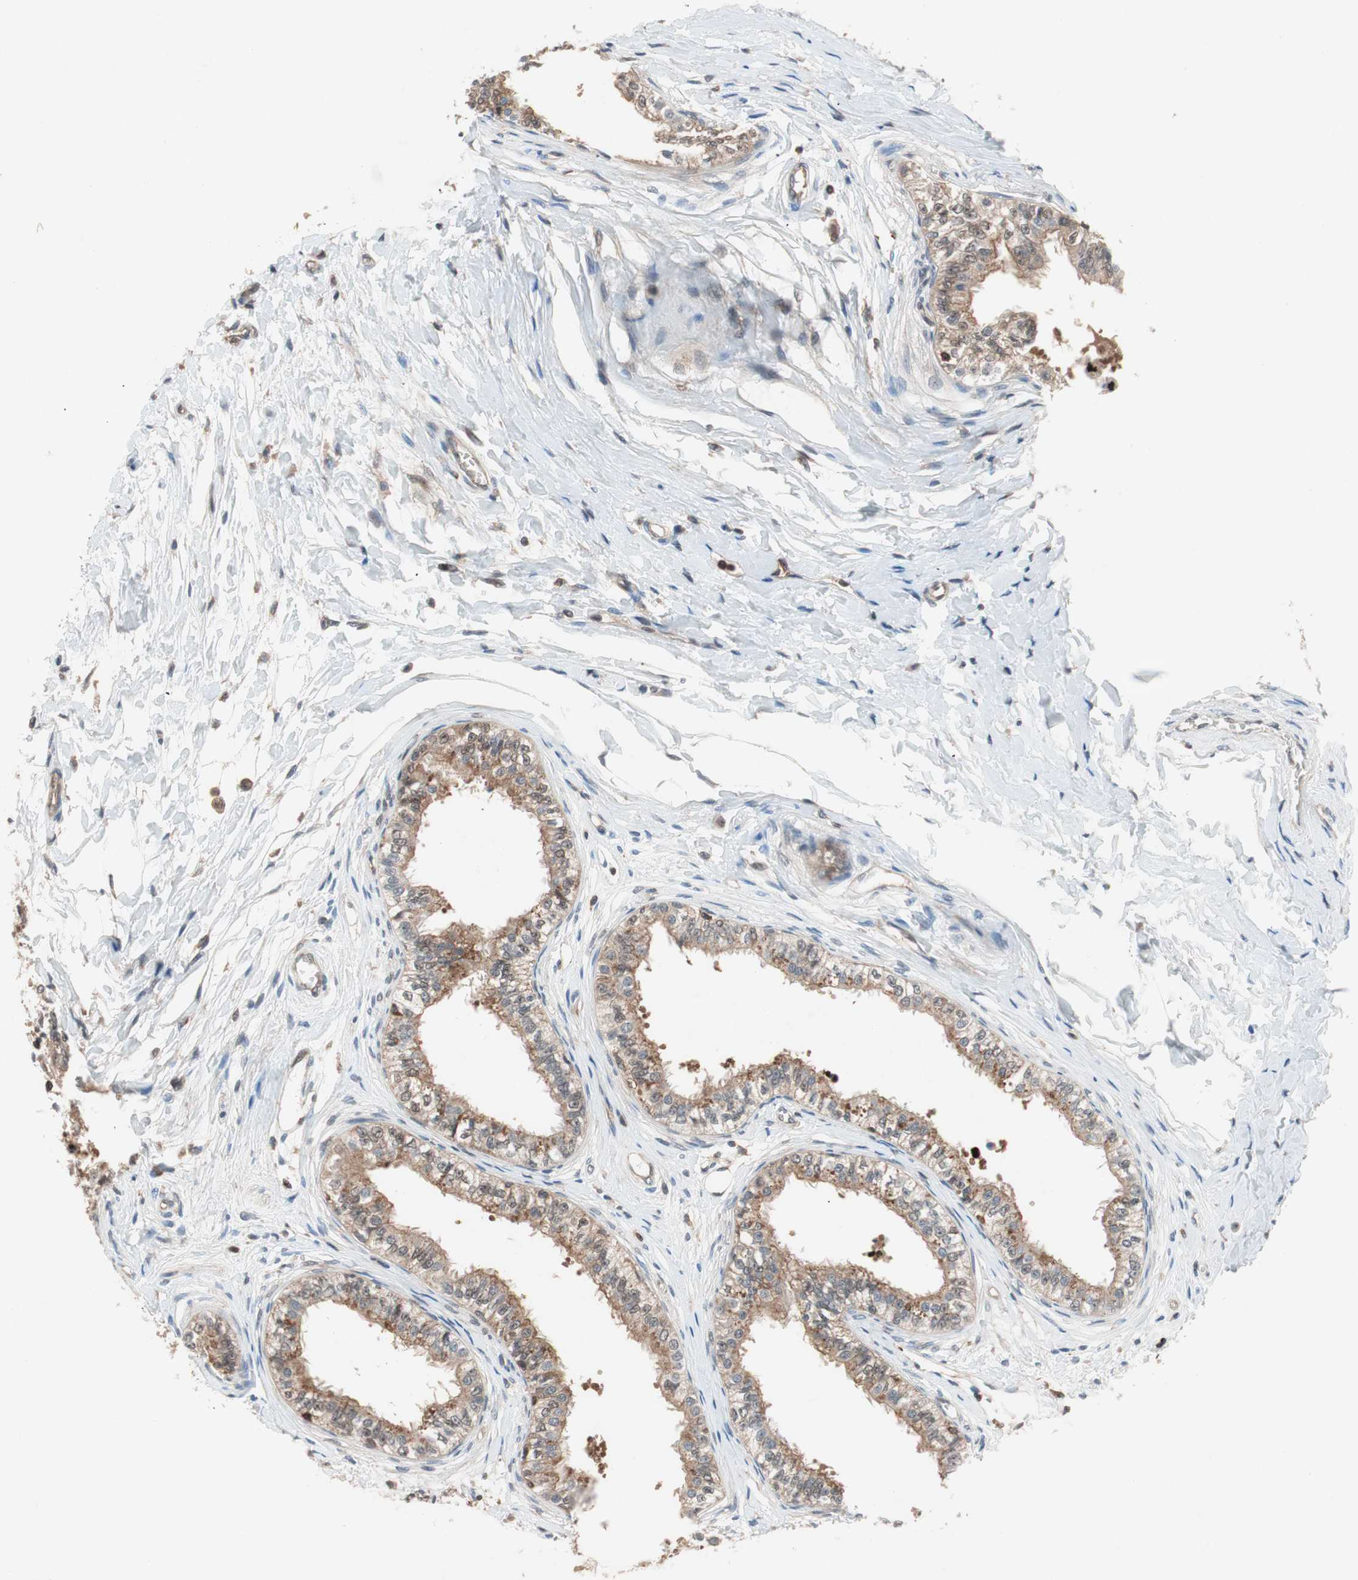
{"staining": {"intensity": "strong", "quantity": ">75%", "location": "cytoplasmic/membranous"}, "tissue": "epididymis", "cell_type": "Glandular cells", "image_type": "normal", "snomed": [{"axis": "morphology", "description": "Normal tissue, NOS"}, {"axis": "morphology", "description": "Adenocarcinoma, metastatic, NOS"}, {"axis": "topography", "description": "Testis"}, {"axis": "topography", "description": "Epididymis"}], "caption": "This image exhibits immunohistochemistry staining of normal human epididymis, with high strong cytoplasmic/membranous positivity in approximately >75% of glandular cells.", "gene": "GALT", "patient": {"sex": "male", "age": 26}}